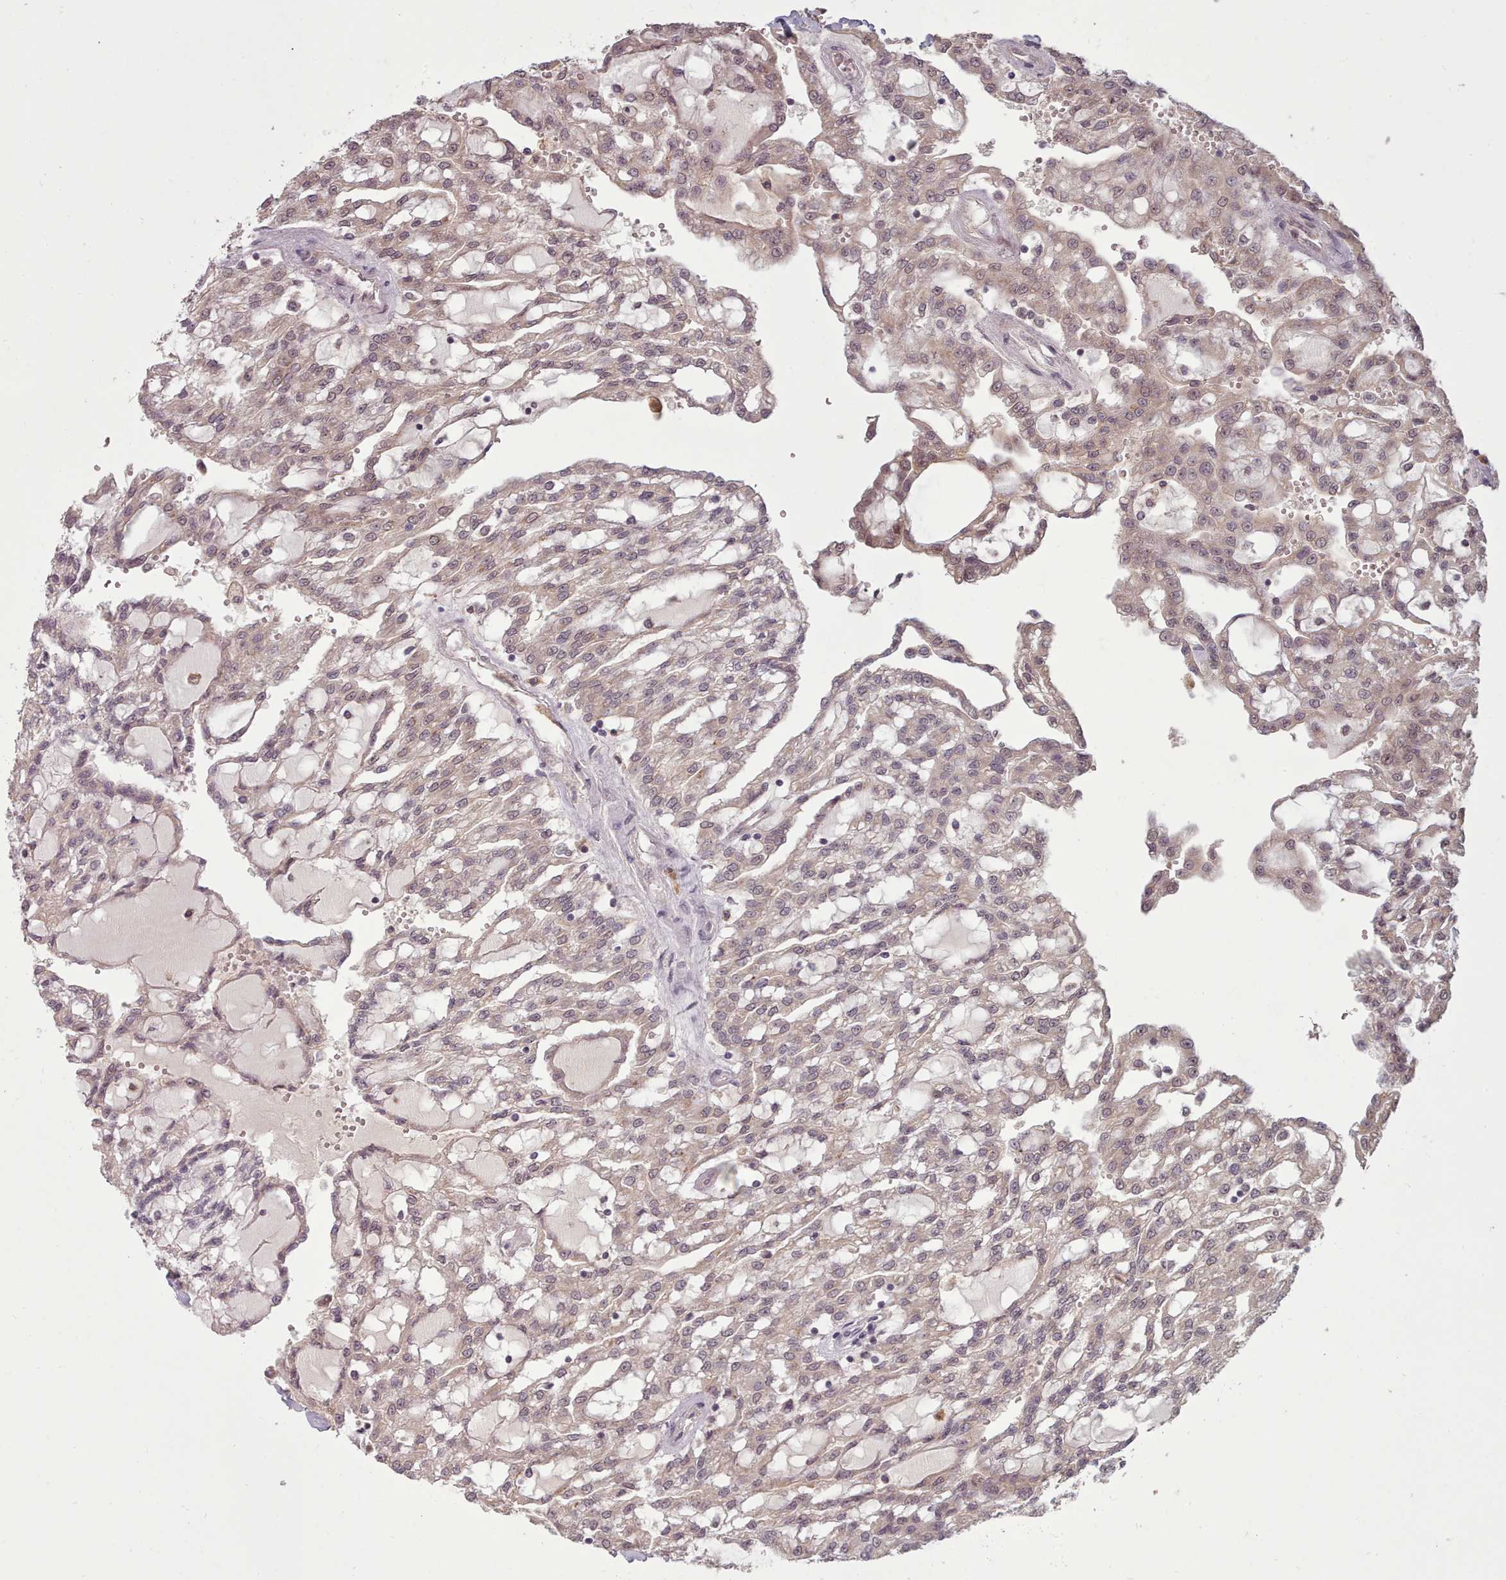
{"staining": {"intensity": "weak", "quantity": ">75%", "location": "cytoplasmic/membranous,nuclear"}, "tissue": "renal cancer", "cell_type": "Tumor cells", "image_type": "cancer", "snomed": [{"axis": "morphology", "description": "Adenocarcinoma, NOS"}, {"axis": "topography", "description": "Kidney"}], "caption": "Weak cytoplasmic/membranous and nuclear staining is present in about >75% of tumor cells in renal cancer (adenocarcinoma).", "gene": "CDC6", "patient": {"sex": "male", "age": 63}}